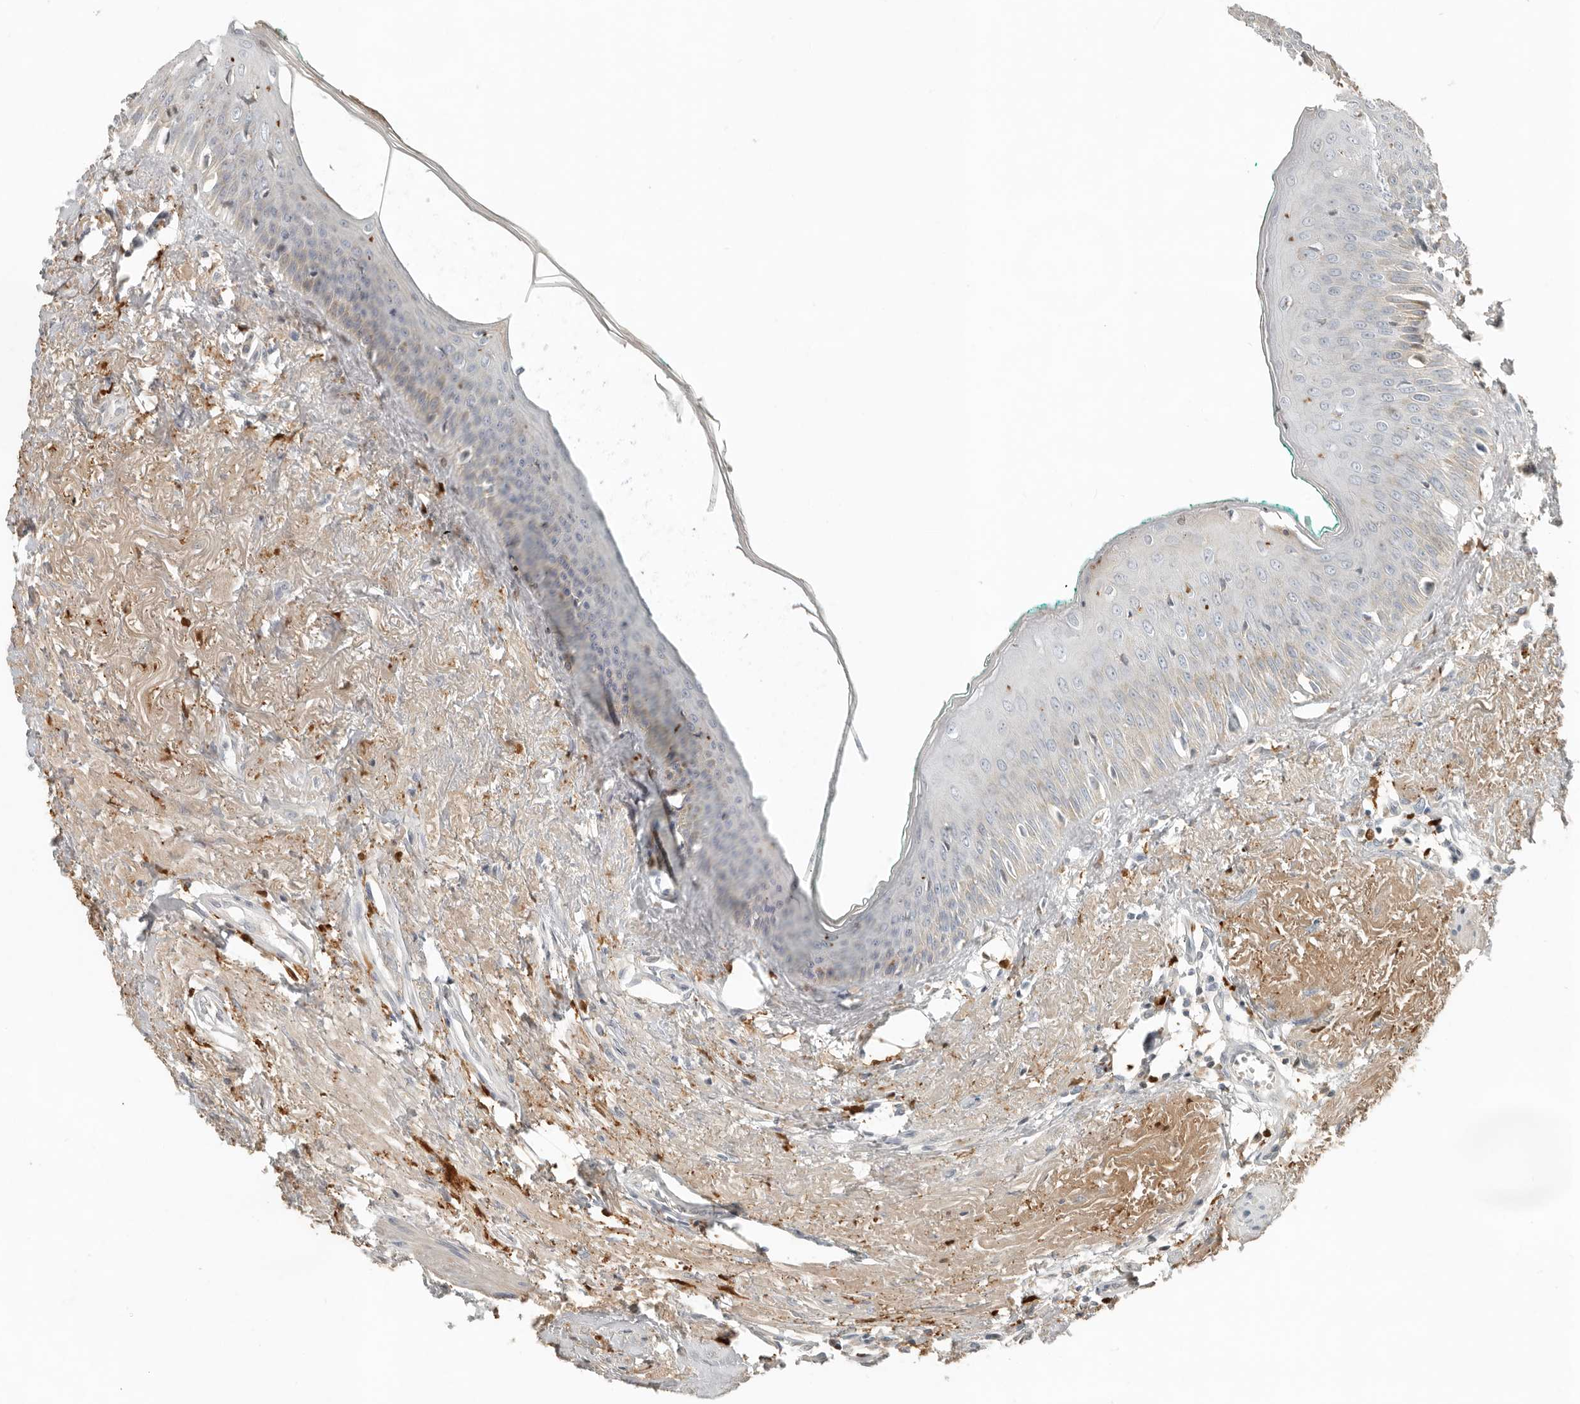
{"staining": {"intensity": "weak", "quantity": "<25%", "location": "cytoplasmic/membranous"}, "tissue": "oral mucosa", "cell_type": "Squamous epithelial cells", "image_type": "normal", "snomed": [{"axis": "morphology", "description": "Normal tissue, NOS"}, {"axis": "topography", "description": "Oral tissue"}], "caption": "This is an immunohistochemistry (IHC) histopathology image of unremarkable oral mucosa. There is no staining in squamous epithelial cells.", "gene": "KLHL38", "patient": {"sex": "female", "age": 70}}